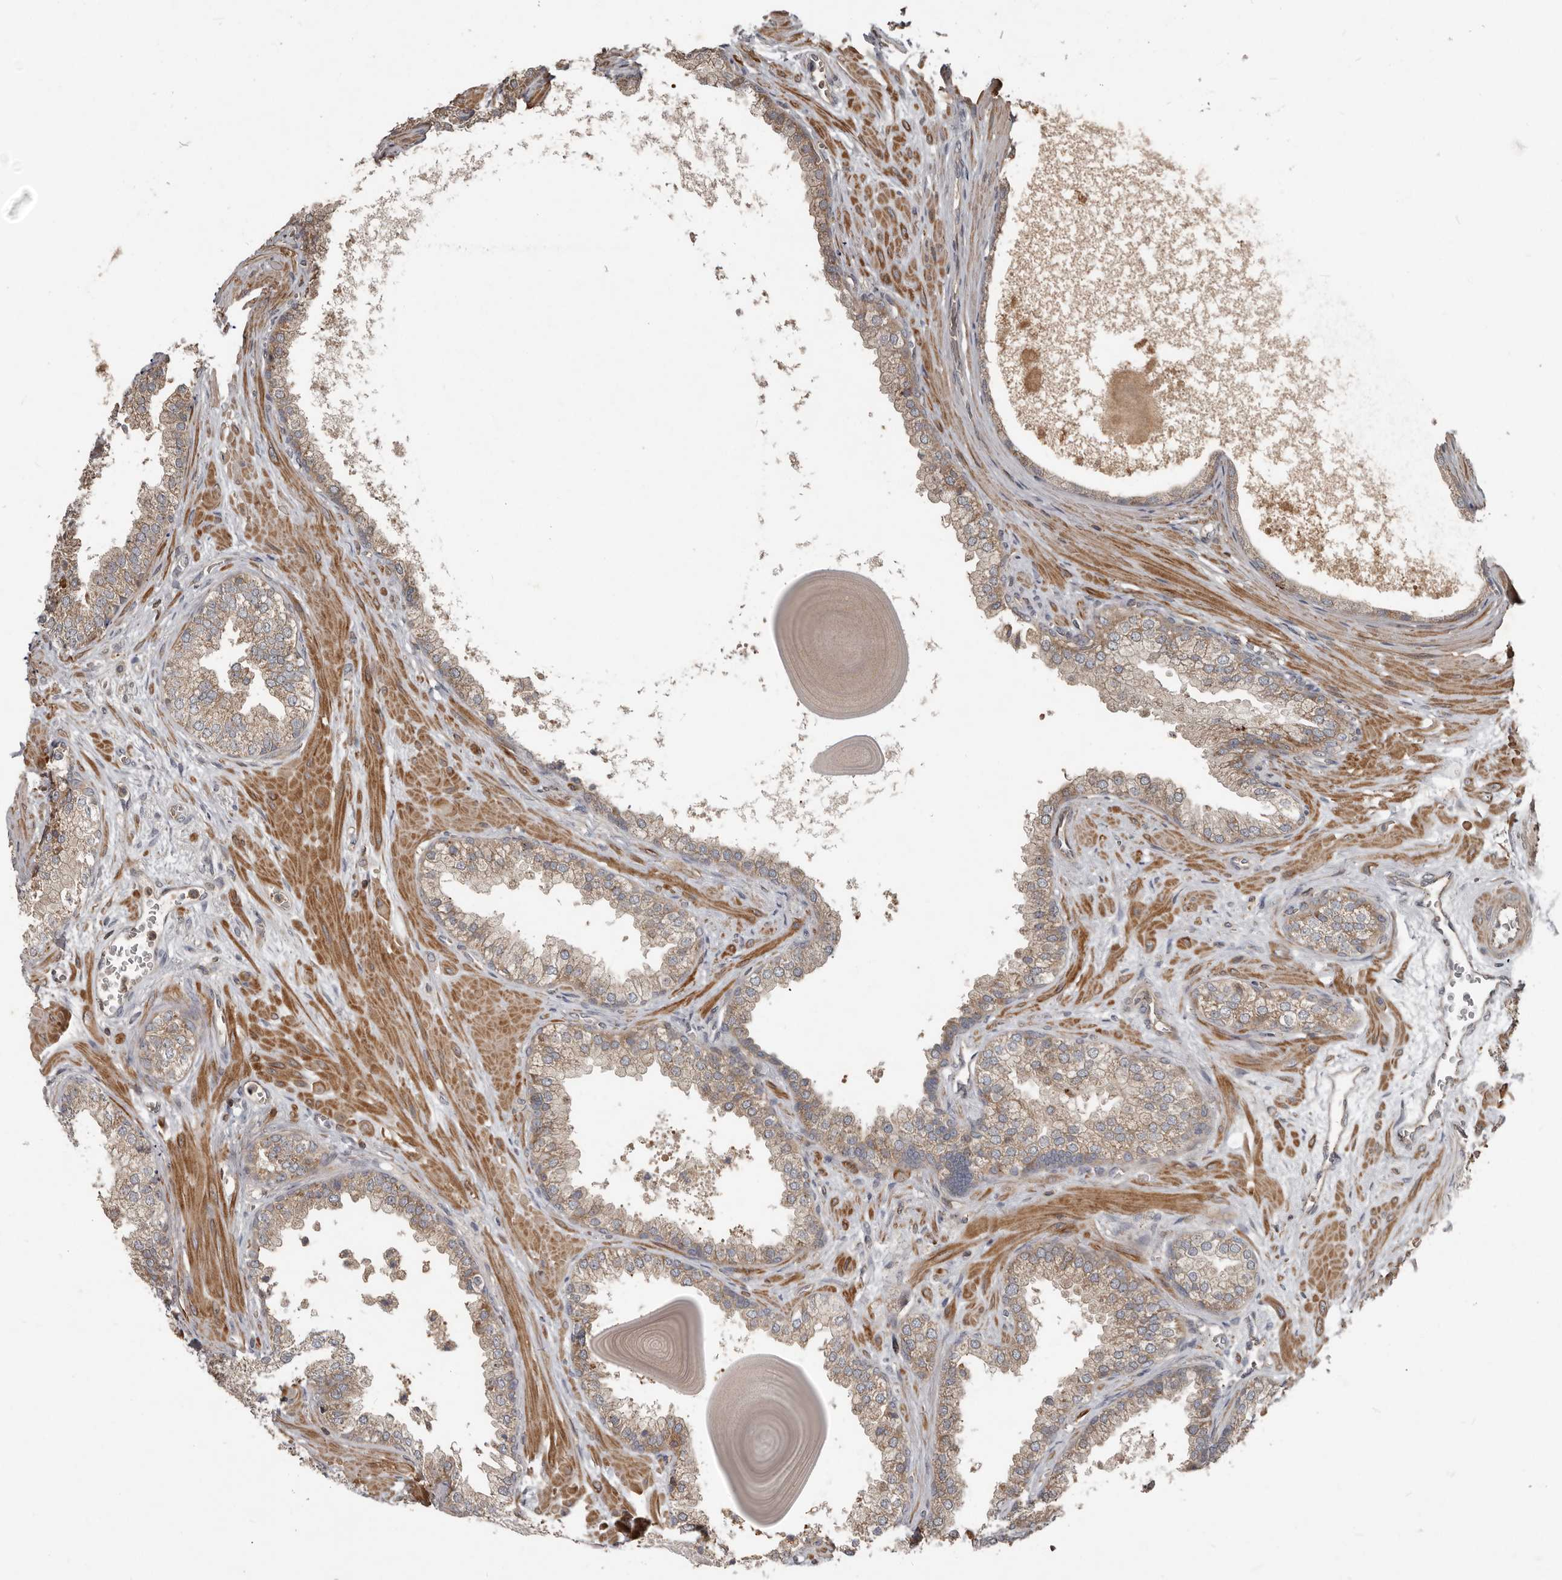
{"staining": {"intensity": "weak", "quantity": ">75%", "location": "cytoplasmic/membranous"}, "tissue": "prostate", "cell_type": "Glandular cells", "image_type": "normal", "snomed": [{"axis": "morphology", "description": "Normal tissue, NOS"}, {"axis": "topography", "description": "Prostate"}], "caption": "Normal prostate was stained to show a protein in brown. There is low levels of weak cytoplasmic/membranous expression in approximately >75% of glandular cells. (Stains: DAB in brown, nuclei in blue, Microscopy: brightfield microscopy at high magnification).", "gene": "FBXO31", "patient": {"sex": "male", "age": 48}}